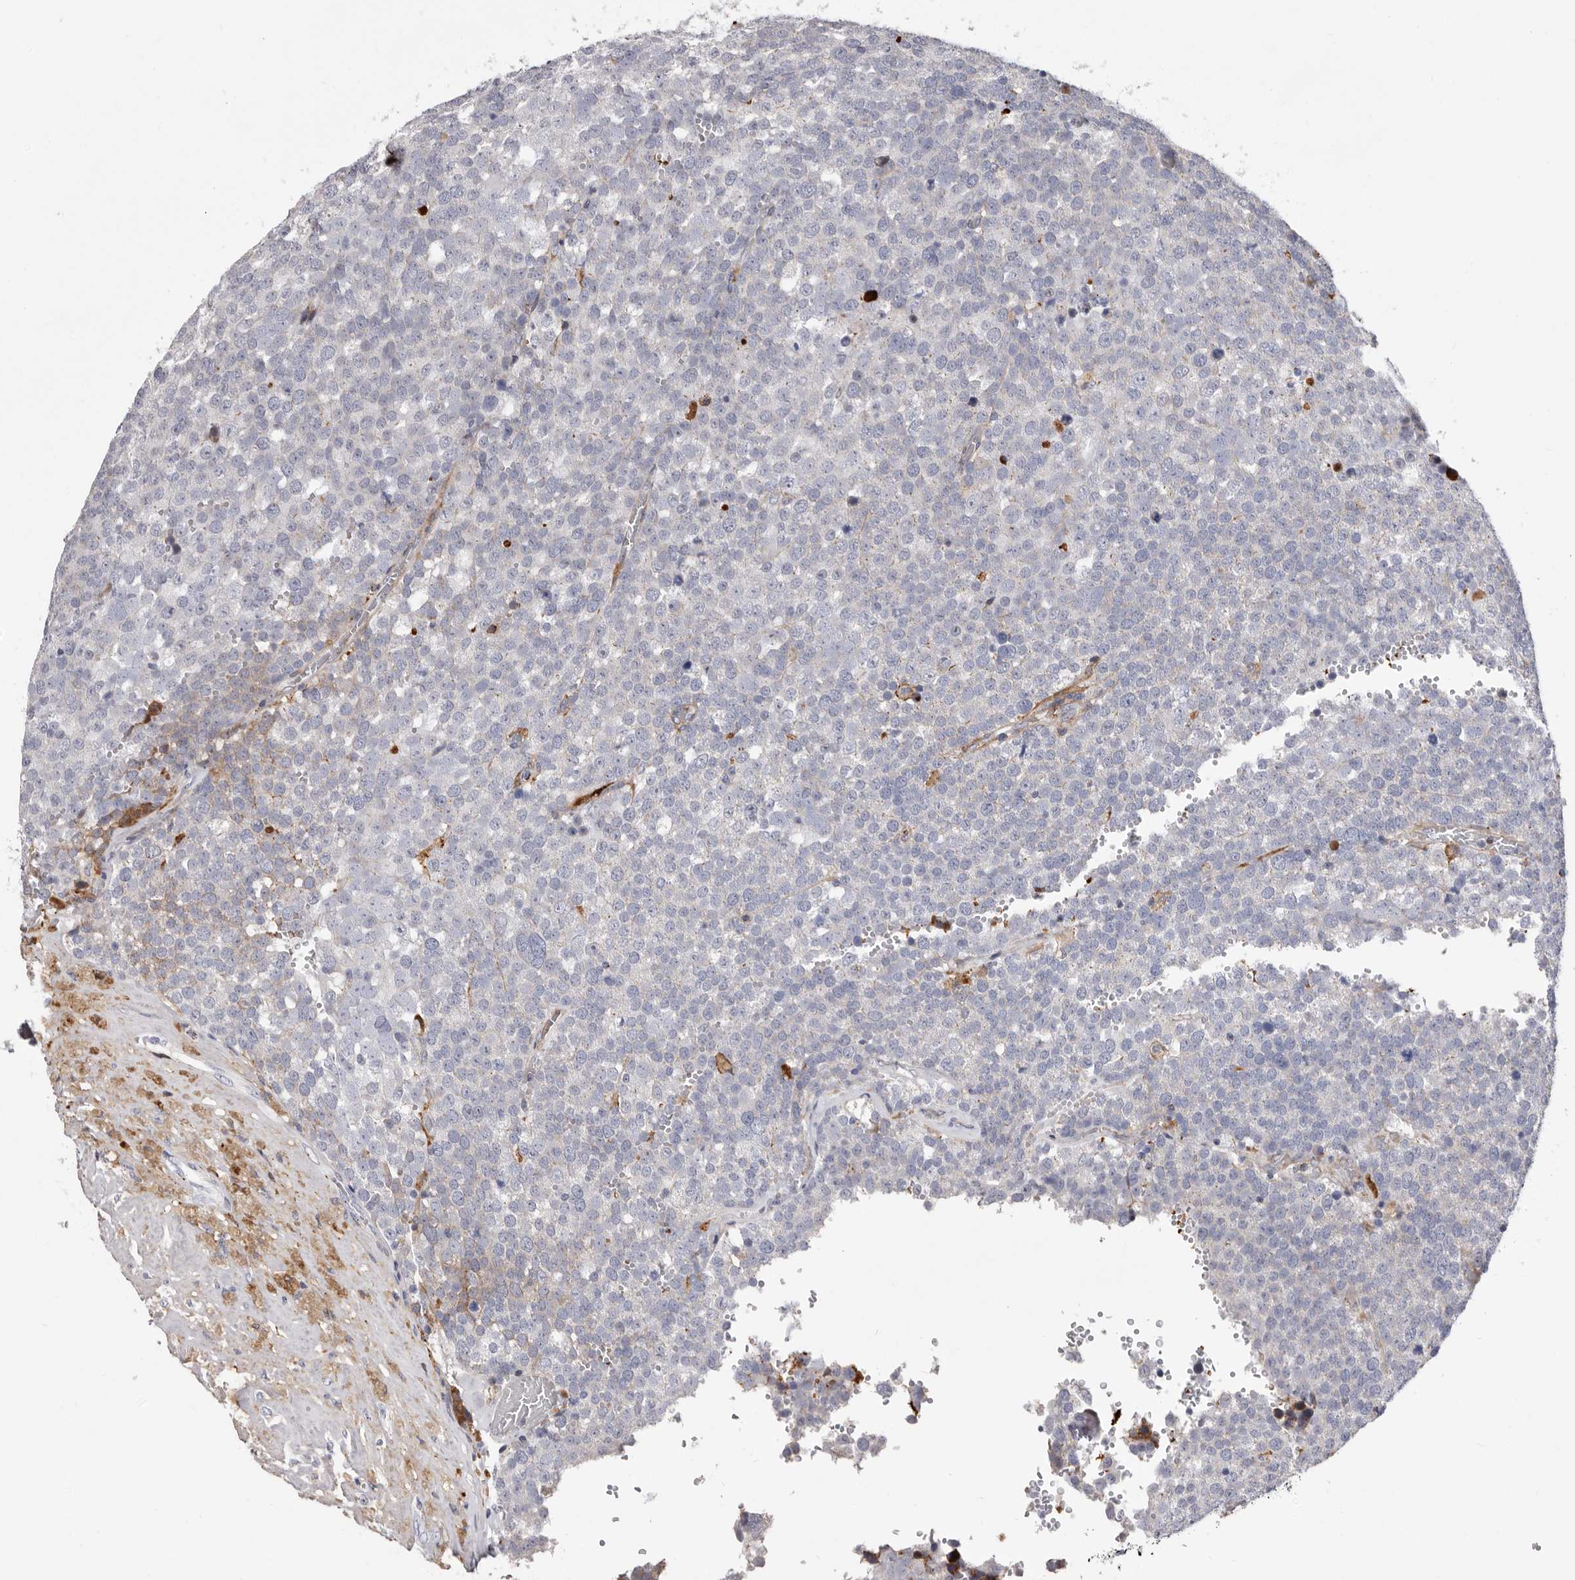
{"staining": {"intensity": "negative", "quantity": "none", "location": "none"}, "tissue": "testis cancer", "cell_type": "Tumor cells", "image_type": "cancer", "snomed": [{"axis": "morphology", "description": "Seminoma, NOS"}, {"axis": "topography", "description": "Testis"}], "caption": "DAB (3,3'-diaminobenzidine) immunohistochemical staining of testis cancer exhibits no significant positivity in tumor cells.", "gene": "NUBPL", "patient": {"sex": "male", "age": 71}}